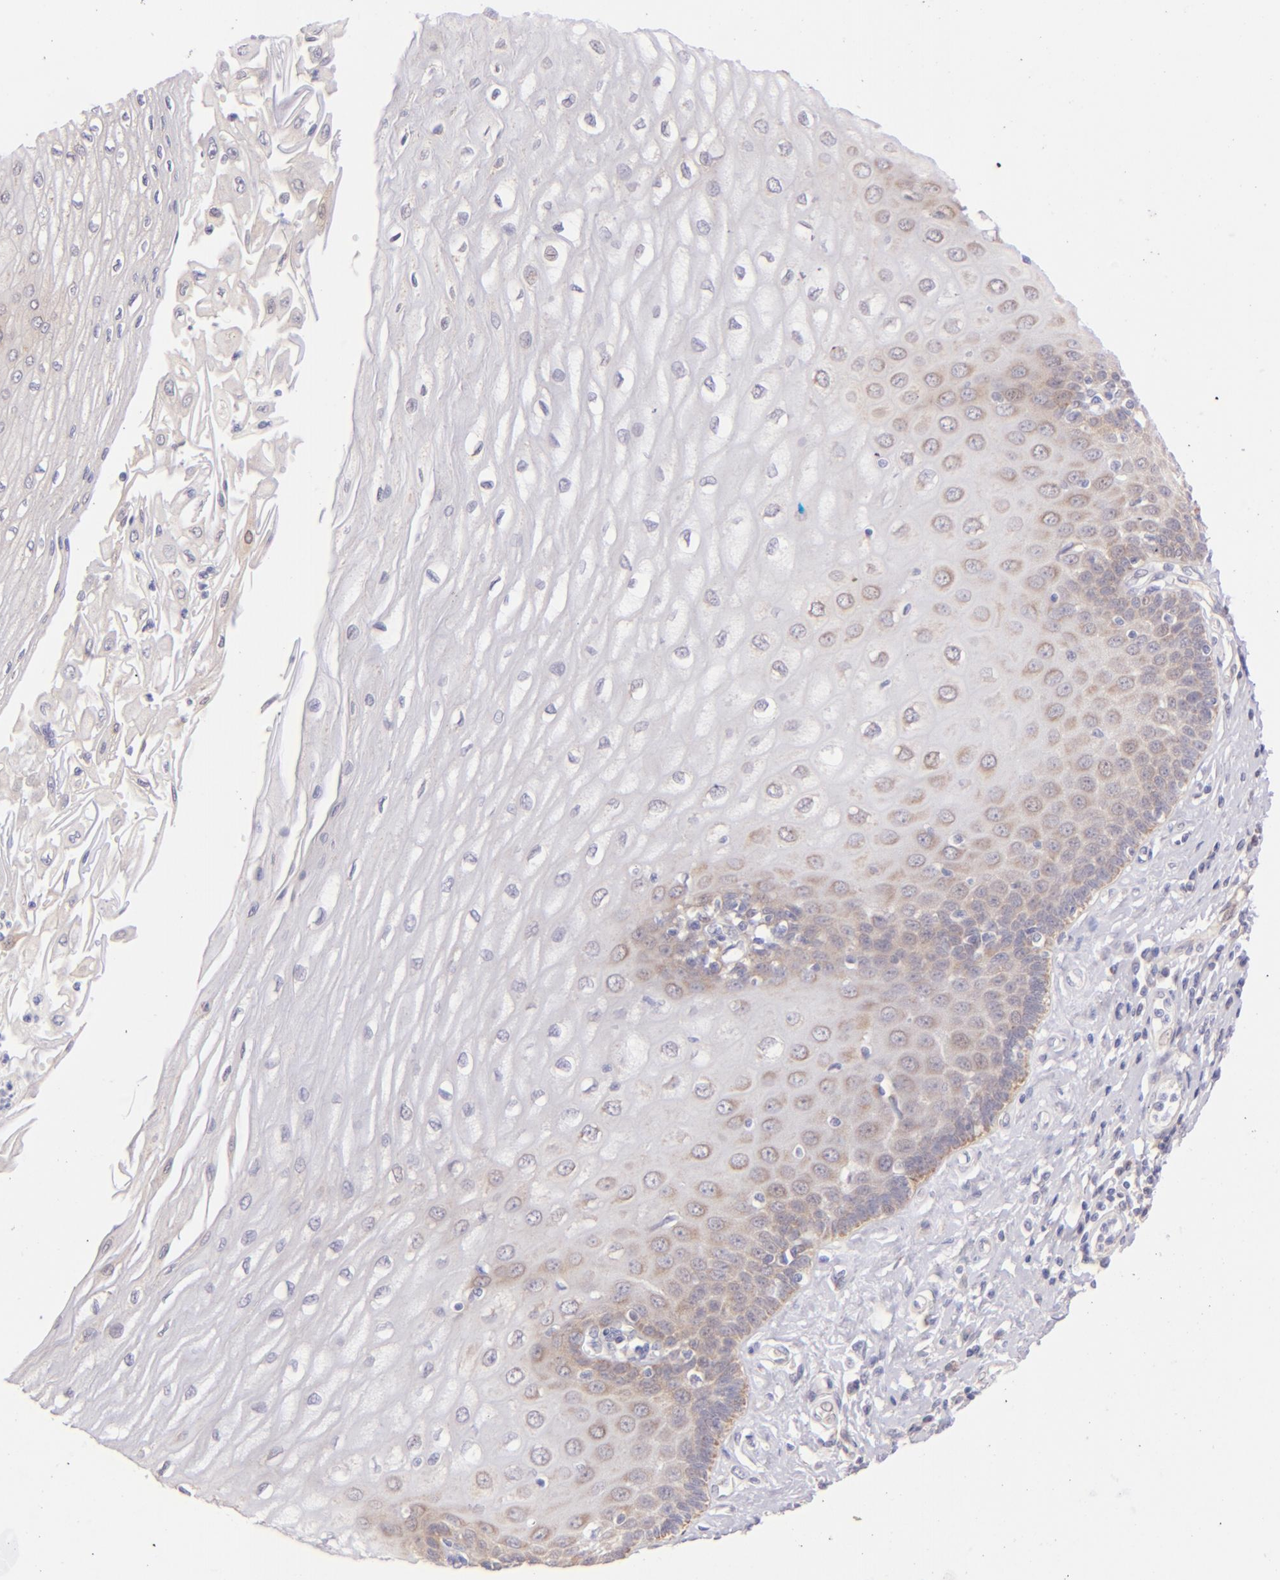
{"staining": {"intensity": "moderate", "quantity": "<25%", "location": "cytoplasmic/membranous"}, "tissue": "esophagus", "cell_type": "Squamous epithelial cells", "image_type": "normal", "snomed": [{"axis": "morphology", "description": "Normal tissue, NOS"}, {"axis": "topography", "description": "Esophagus"}], "caption": "IHC (DAB (3,3'-diaminobenzidine)) staining of normal esophagus shows moderate cytoplasmic/membranous protein positivity in approximately <25% of squamous epithelial cells. (brown staining indicates protein expression, while blue staining denotes nuclei).", "gene": "SH2D4A", "patient": {"sex": "male", "age": 62}}